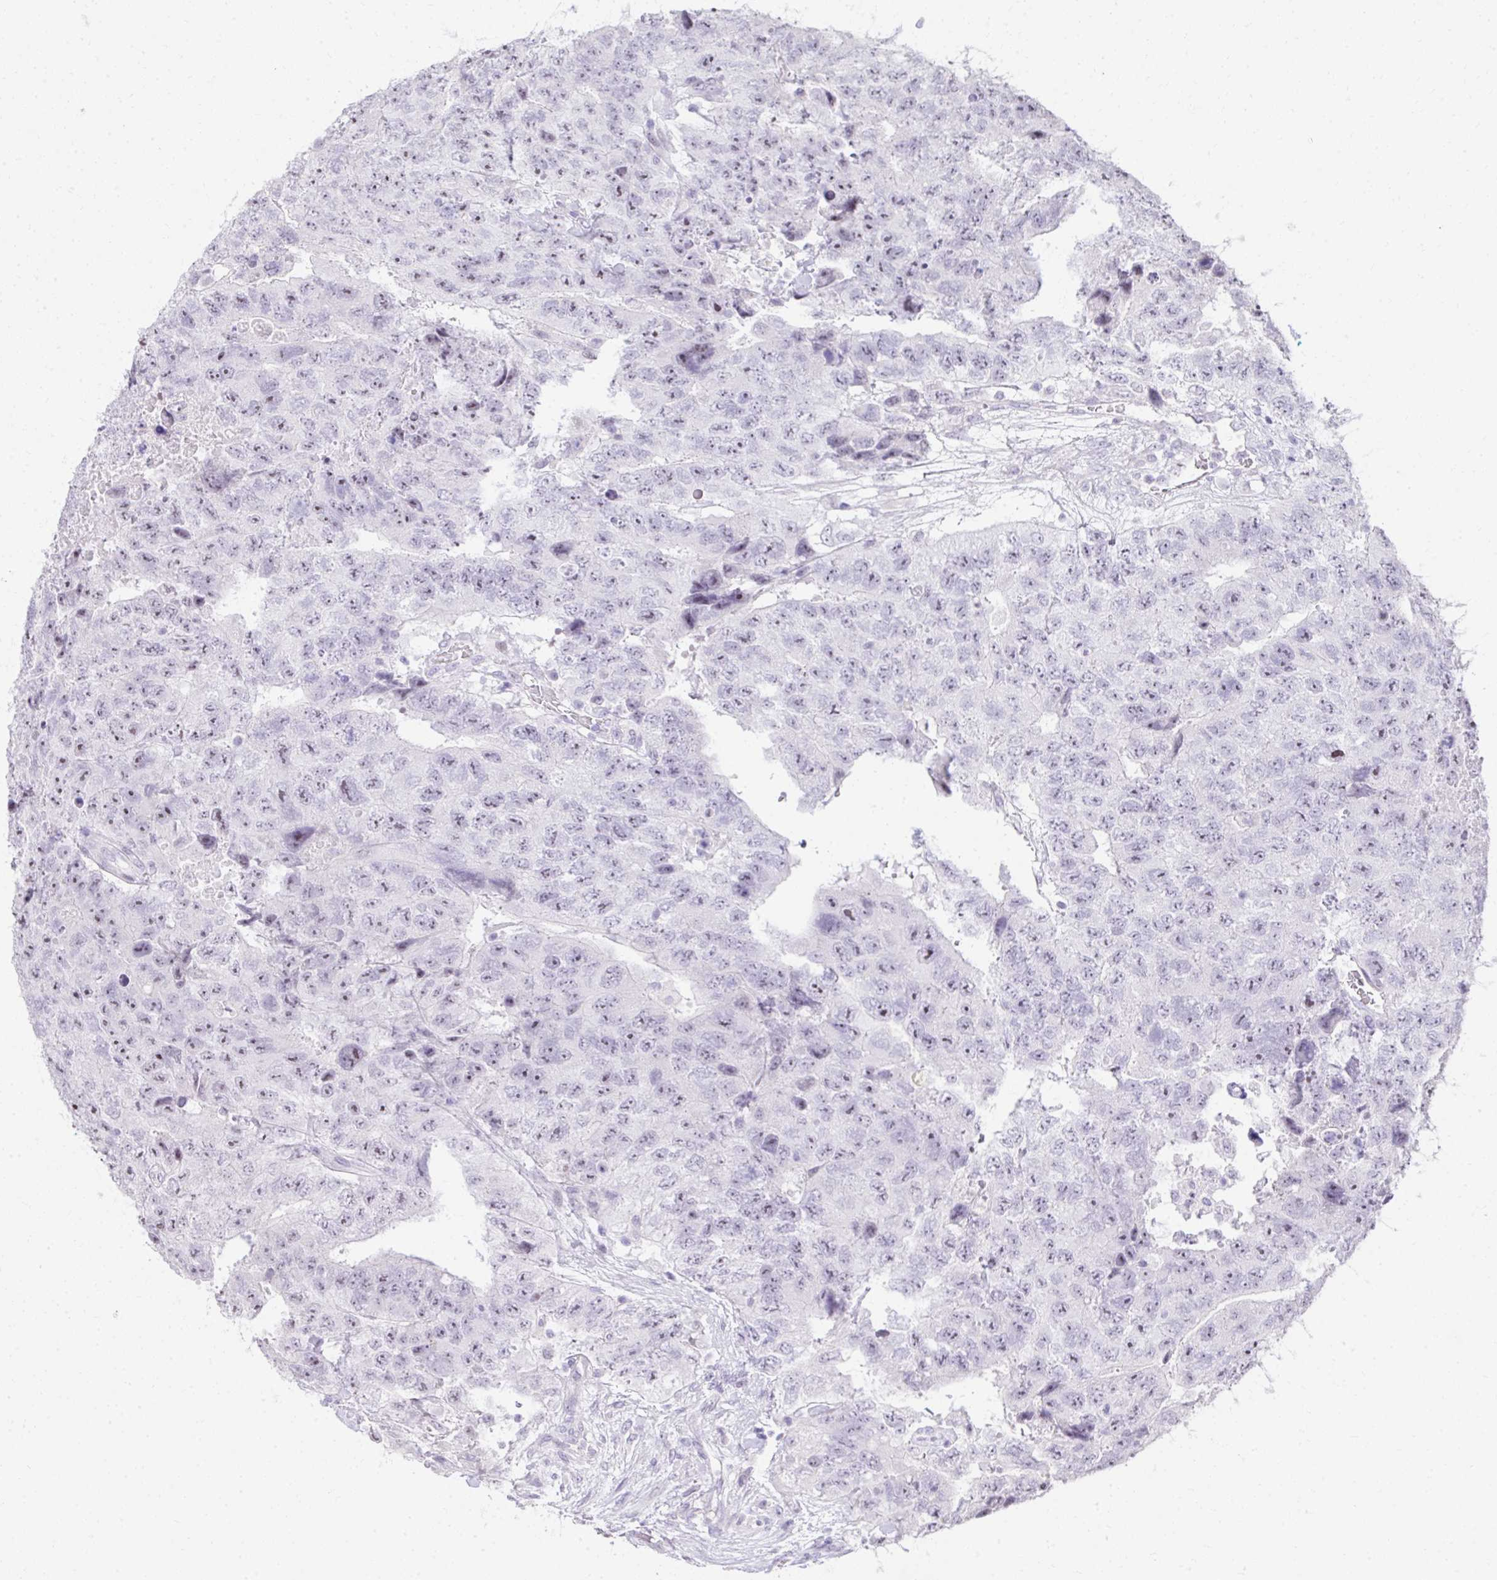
{"staining": {"intensity": "weak", "quantity": "<25%", "location": "nuclear"}, "tissue": "testis cancer", "cell_type": "Tumor cells", "image_type": "cancer", "snomed": [{"axis": "morphology", "description": "Carcinoma, Embryonal, NOS"}, {"axis": "topography", "description": "Testis"}], "caption": "Image shows no significant protein staining in tumor cells of testis embryonal carcinoma.", "gene": "EID3", "patient": {"sex": "male", "age": 24}}